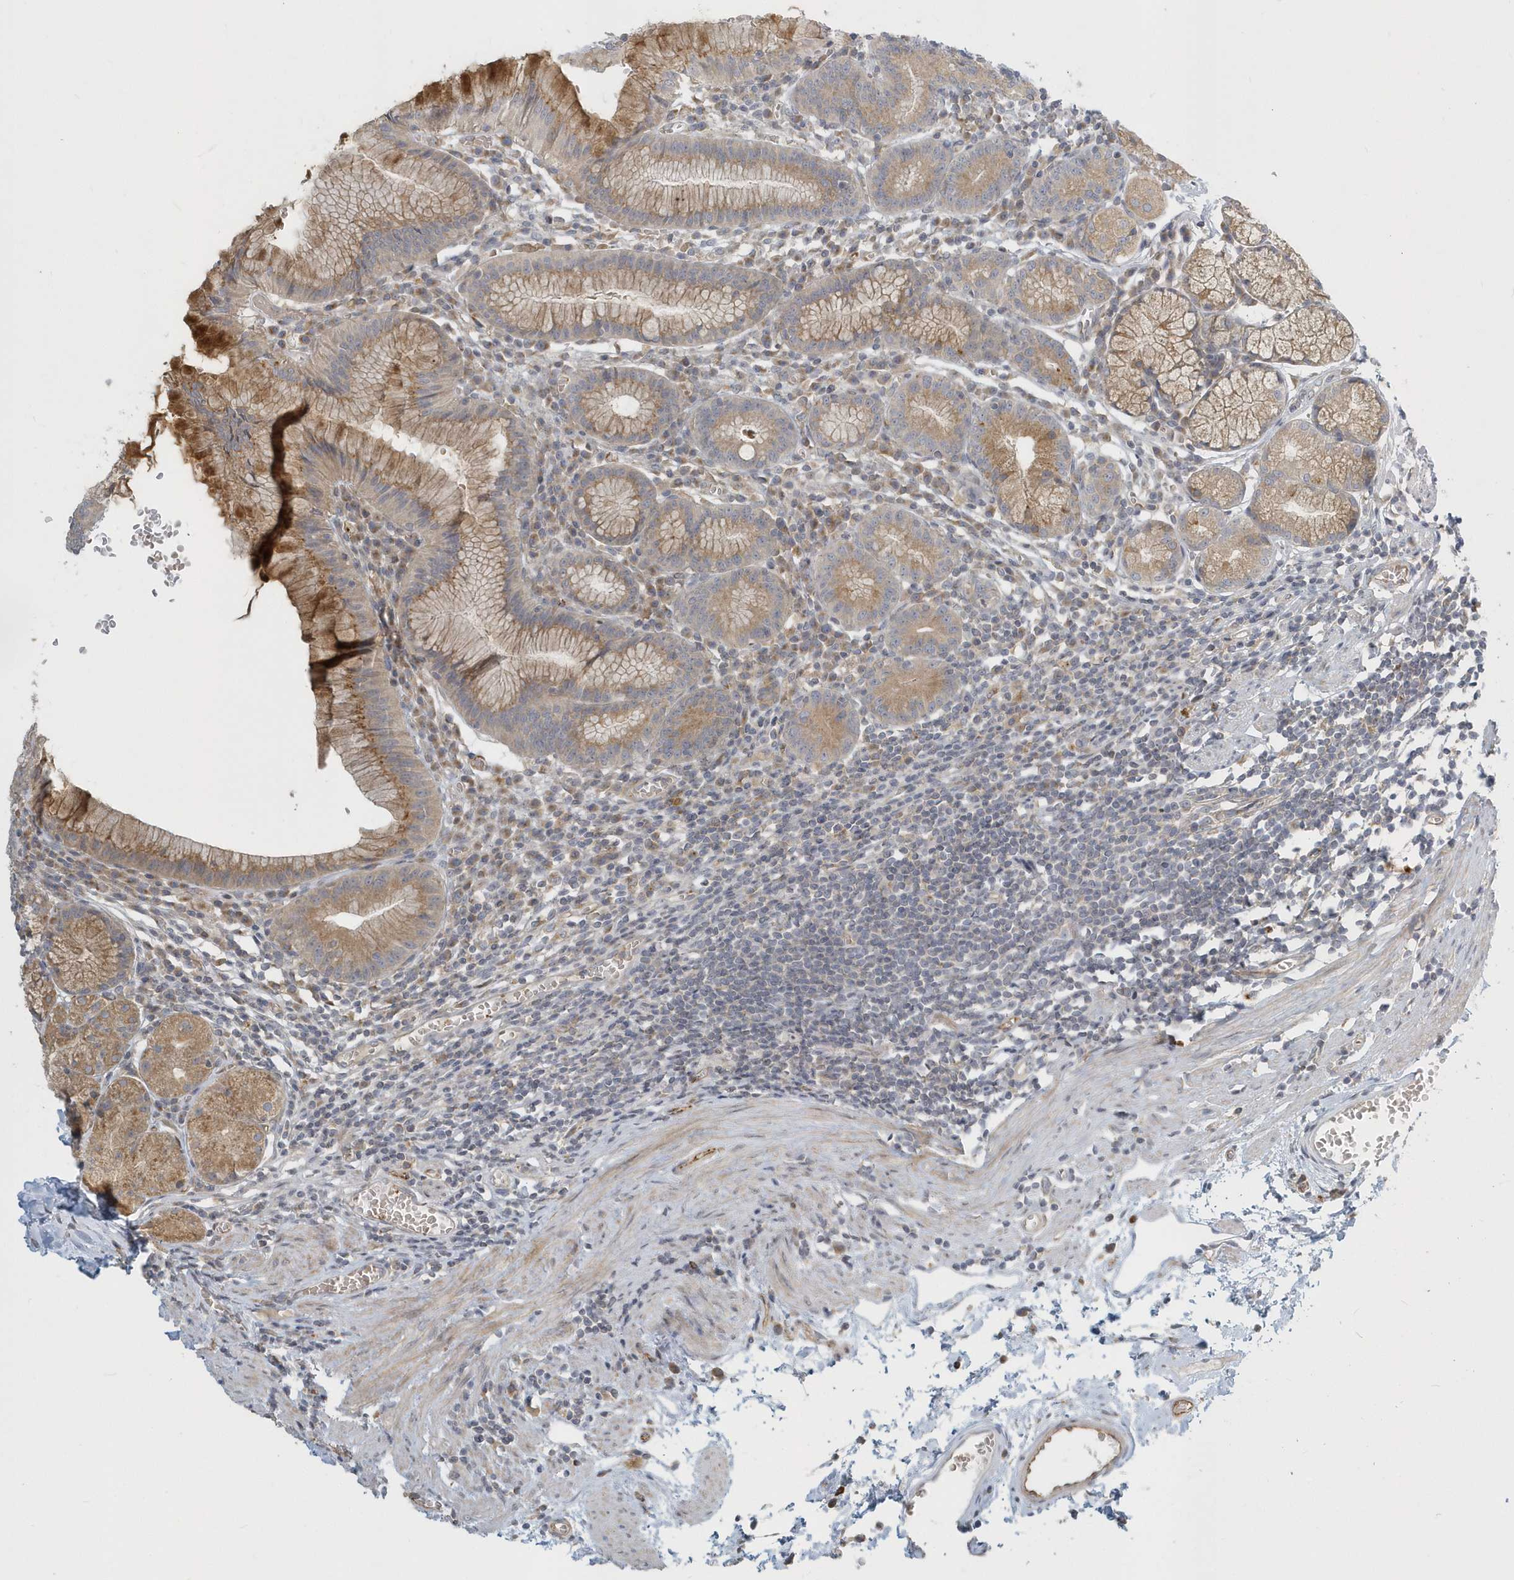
{"staining": {"intensity": "strong", "quantity": "25%-75%", "location": "cytoplasmic/membranous"}, "tissue": "stomach", "cell_type": "Glandular cells", "image_type": "normal", "snomed": [{"axis": "morphology", "description": "Normal tissue, NOS"}, {"axis": "topography", "description": "Stomach"}], "caption": "Immunohistochemistry (IHC) staining of benign stomach, which shows high levels of strong cytoplasmic/membranous expression in about 25%-75% of glandular cells indicating strong cytoplasmic/membranous protein staining. The staining was performed using DAB (brown) for protein detection and nuclei were counterstained in hematoxylin (blue).", "gene": "NAPB", "patient": {"sex": "male", "age": 55}}